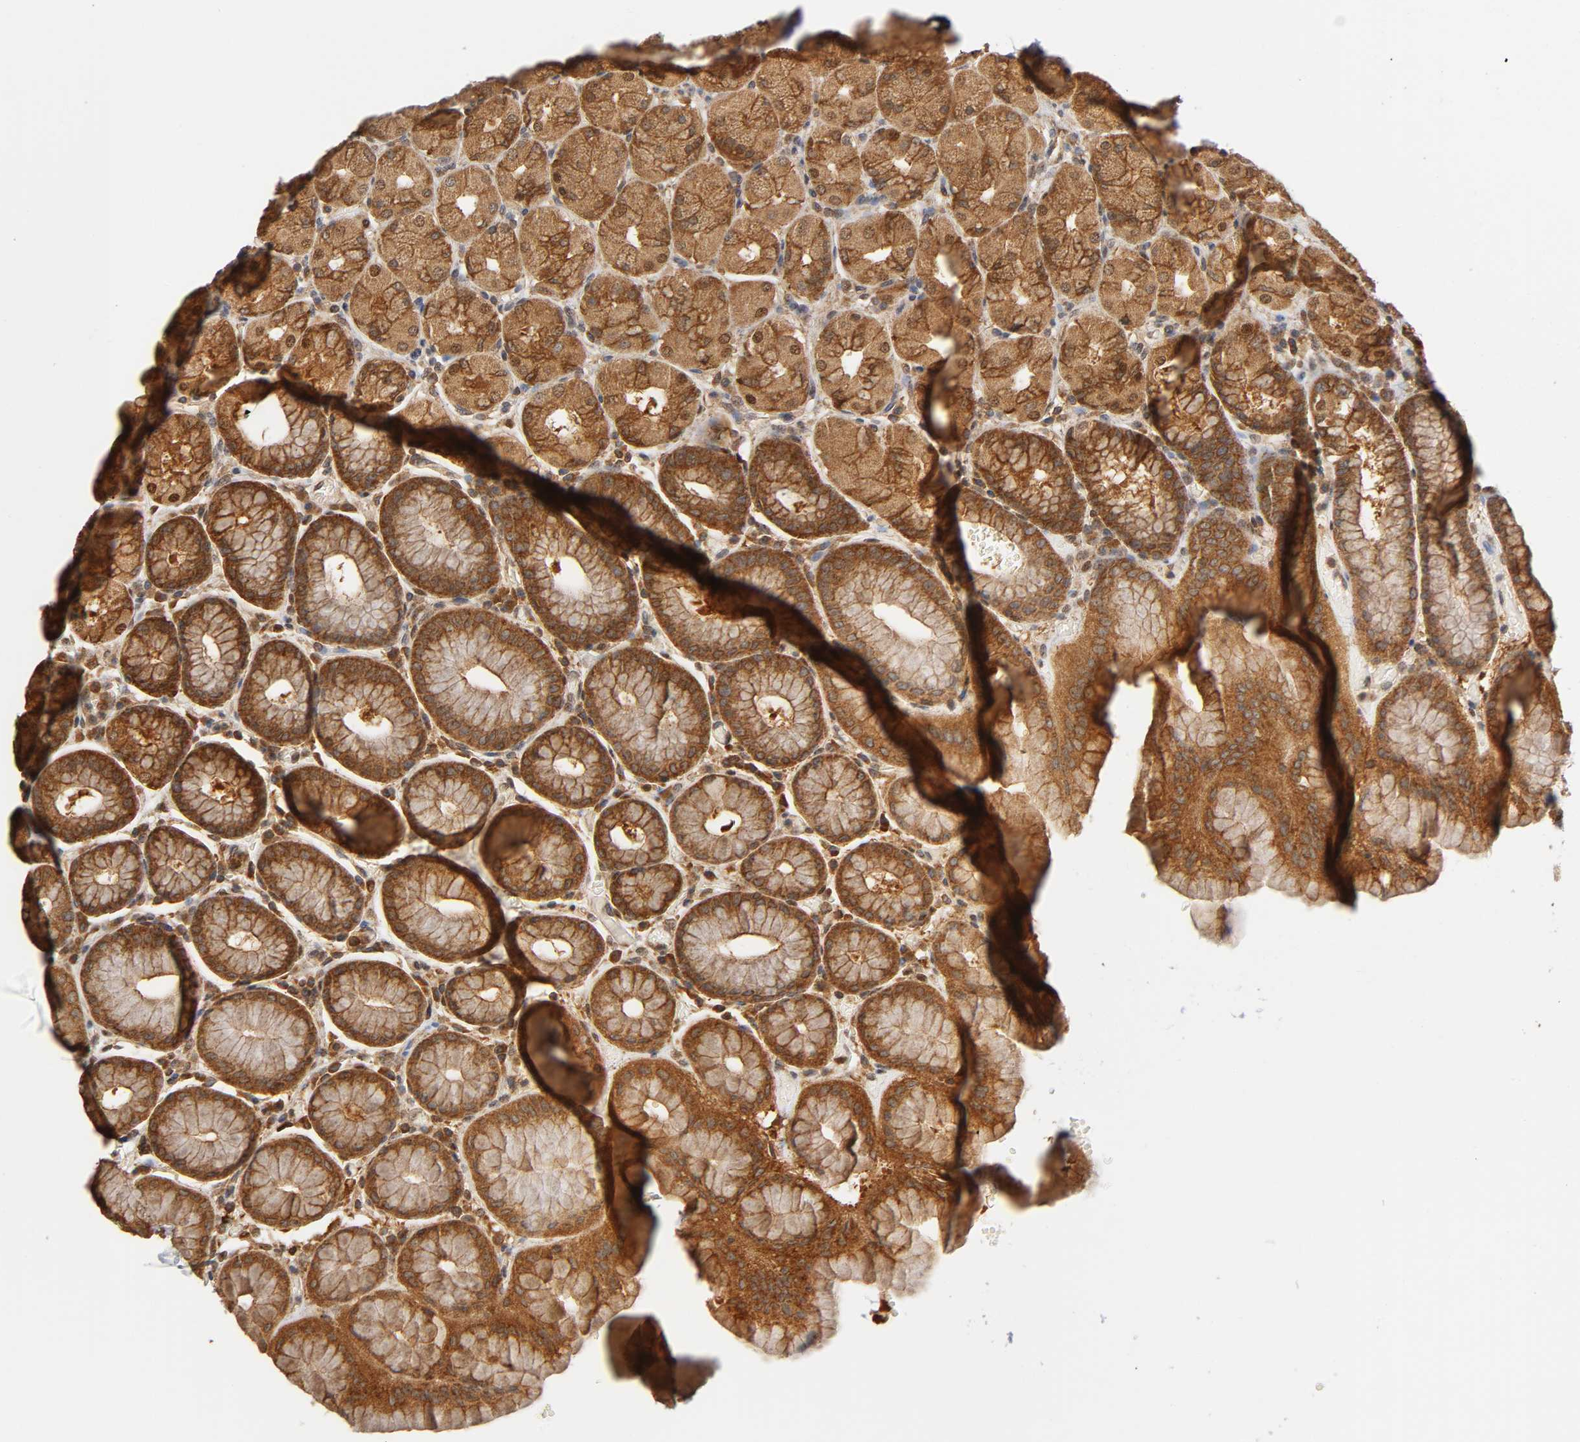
{"staining": {"intensity": "strong", "quantity": ">75%", "location": "cytoplasmic/membranous"}, "tissue": "stomach", "cell_type": "Glandular cells", "image_type": "normal", "snomed": [{"axis": "morphology", "description": "Normal tissue, NOS"}, {"axis": "topography", "description": "Stomach, upper"}, {"axis": "topography", "description": "Stomach"}], "caption": "This is a histology image of IHC staining of benign stomach, which shows strong staining in the cytoplasmic/membranous of glandular cells.", "gene": "PAFAH1B1", "patient": {"sex": "male", "age": 76}}